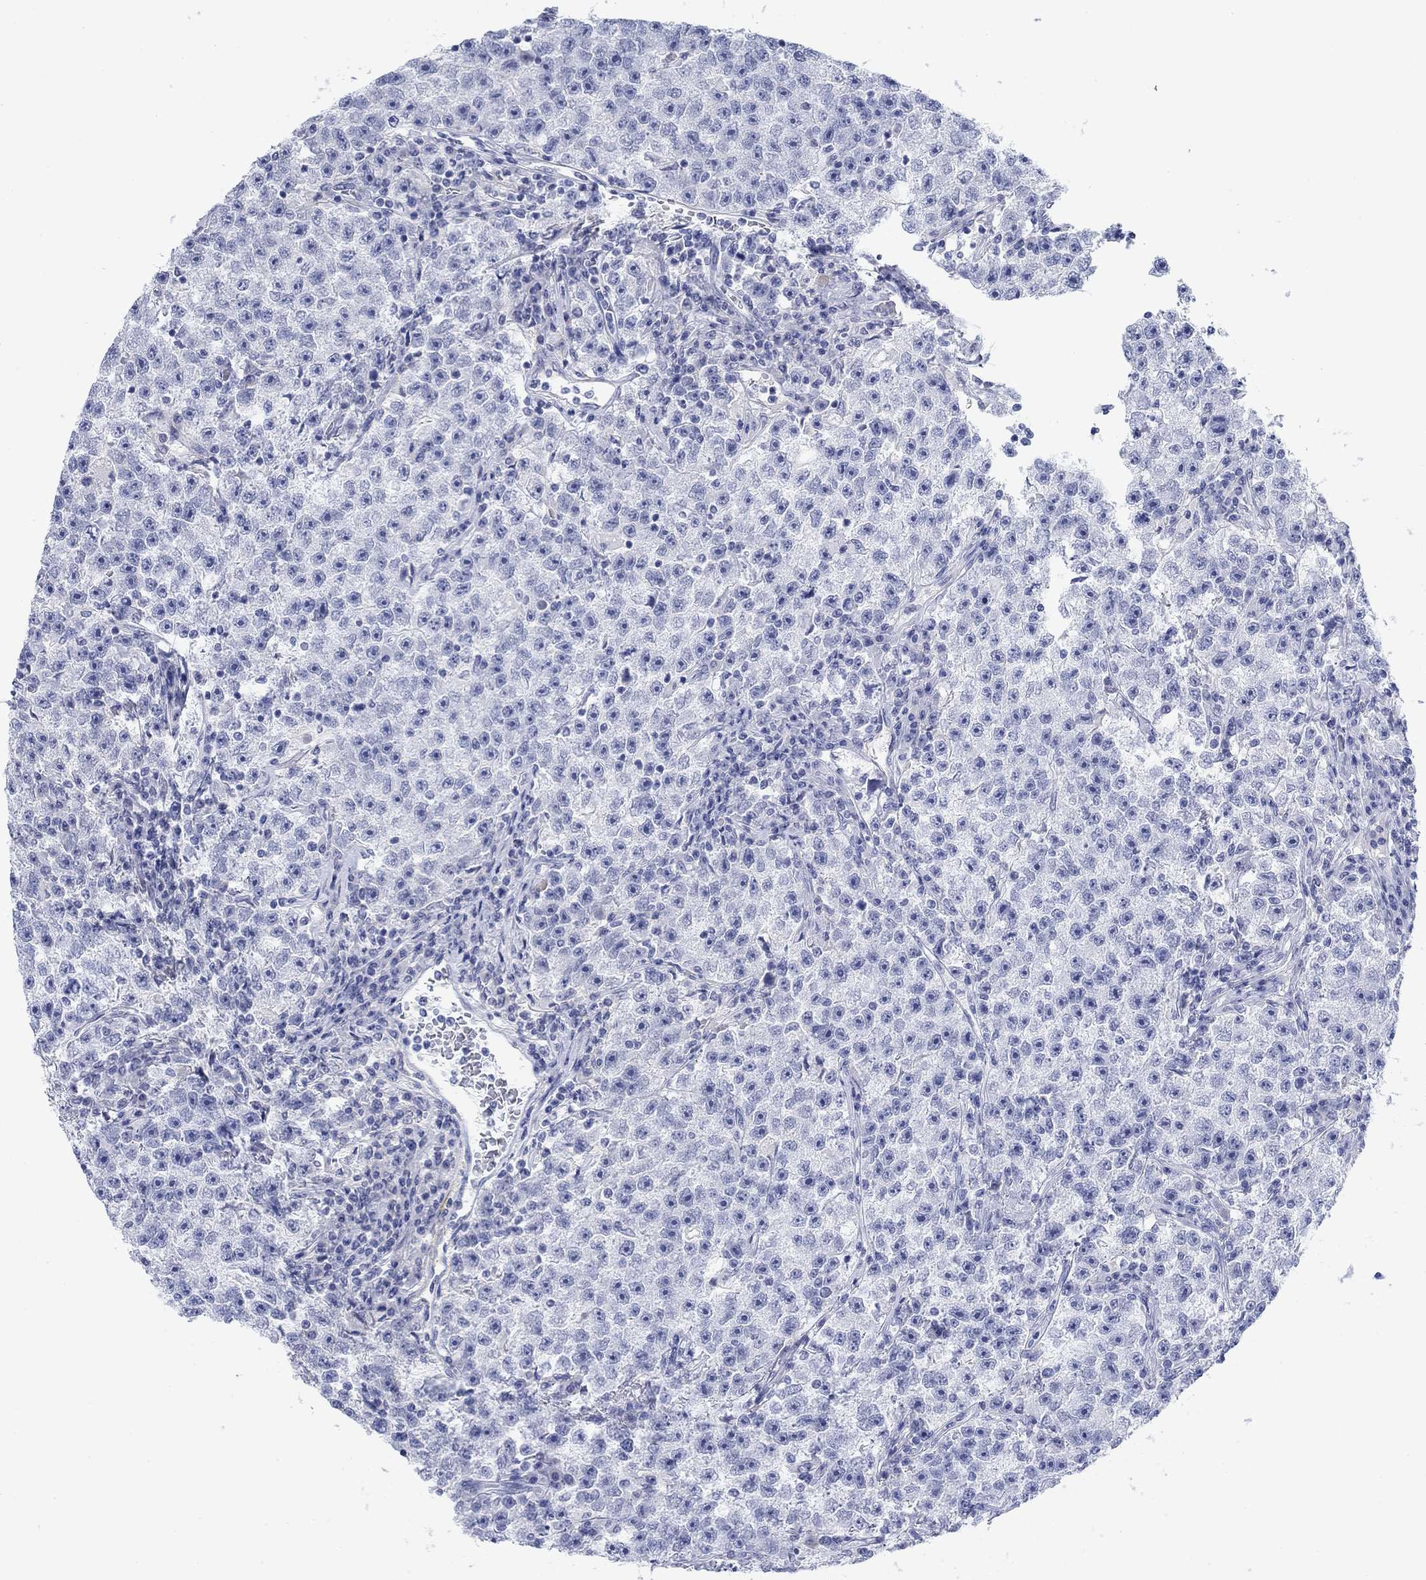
{"staining": {"intensity": "negative", "quantity": "none", "location": "none"}, "tissue": "testis cancer", "cell_type": "Tumor cells", "image_type": "cancer", "snomed": [{"axis": "morphology", "description": "Seminoma, NOS"}, {"axis": "topography", "description": "Testis"}], "caption": "There is no significant positivity in tumor cells of testis cancer (seminoma). (DAB immunohistochemistry (IHC) visualized using brightfield microscopy, high magnification).", "gene": "PDYN", "patient": {"sex": "male", "age": 22}}